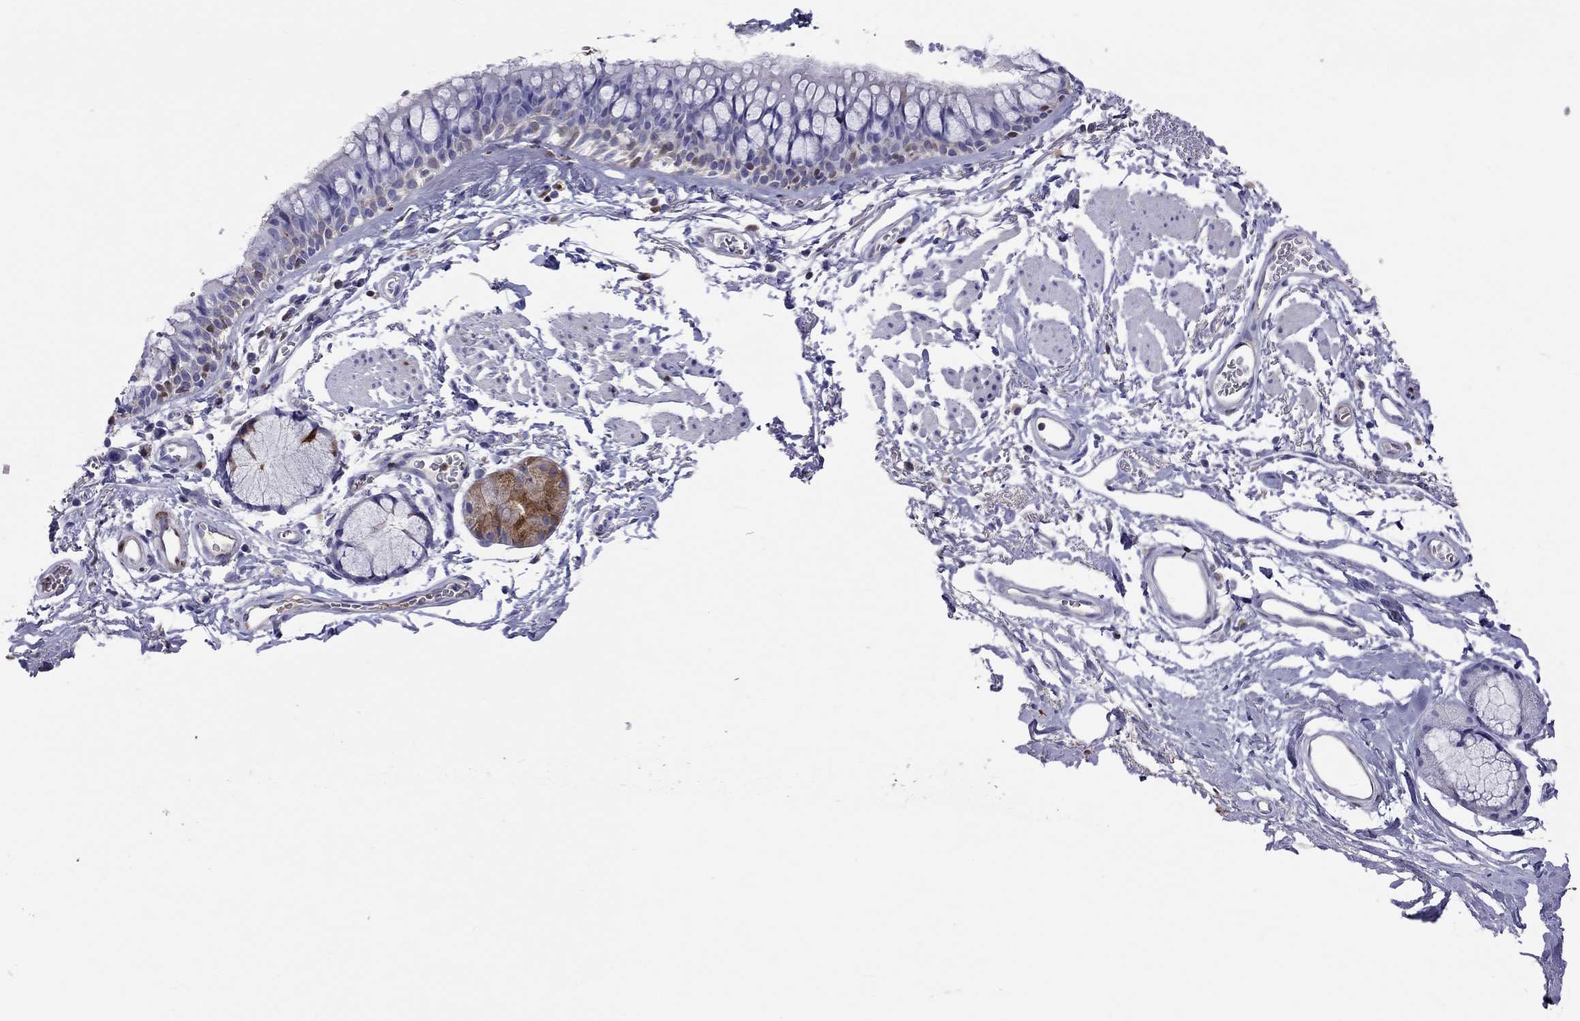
{"staining": {"intensity": "negative", "quantity": "none", "location": "none"}, "tissue": "soft tissue", "cell_type": "Chondrocytes", "image_type": "normal", "snomed": [{"axis": "morphology", "description": "Normal tissue, NOS"}, {"axis": "topography", "description": "Cartilage tissue"}, {"axis": "topography", "description": "Bronchus"}], "caption": "This photomicrograph is of benign soft tissue stained with immunohistochemistry (IHC) to label a protein in brown with the nuclei are counter-stained blue. There is no positivity in chondrocytes. (Stains: DAB (3,3'-diaminobenzidine) immunohistochemistry with hematoxylin counter stain, Microscopy: brightfield microscopy at high magnification).", "gene": "SERPINA3", "patient": {"sex": "female", "age": 79}}